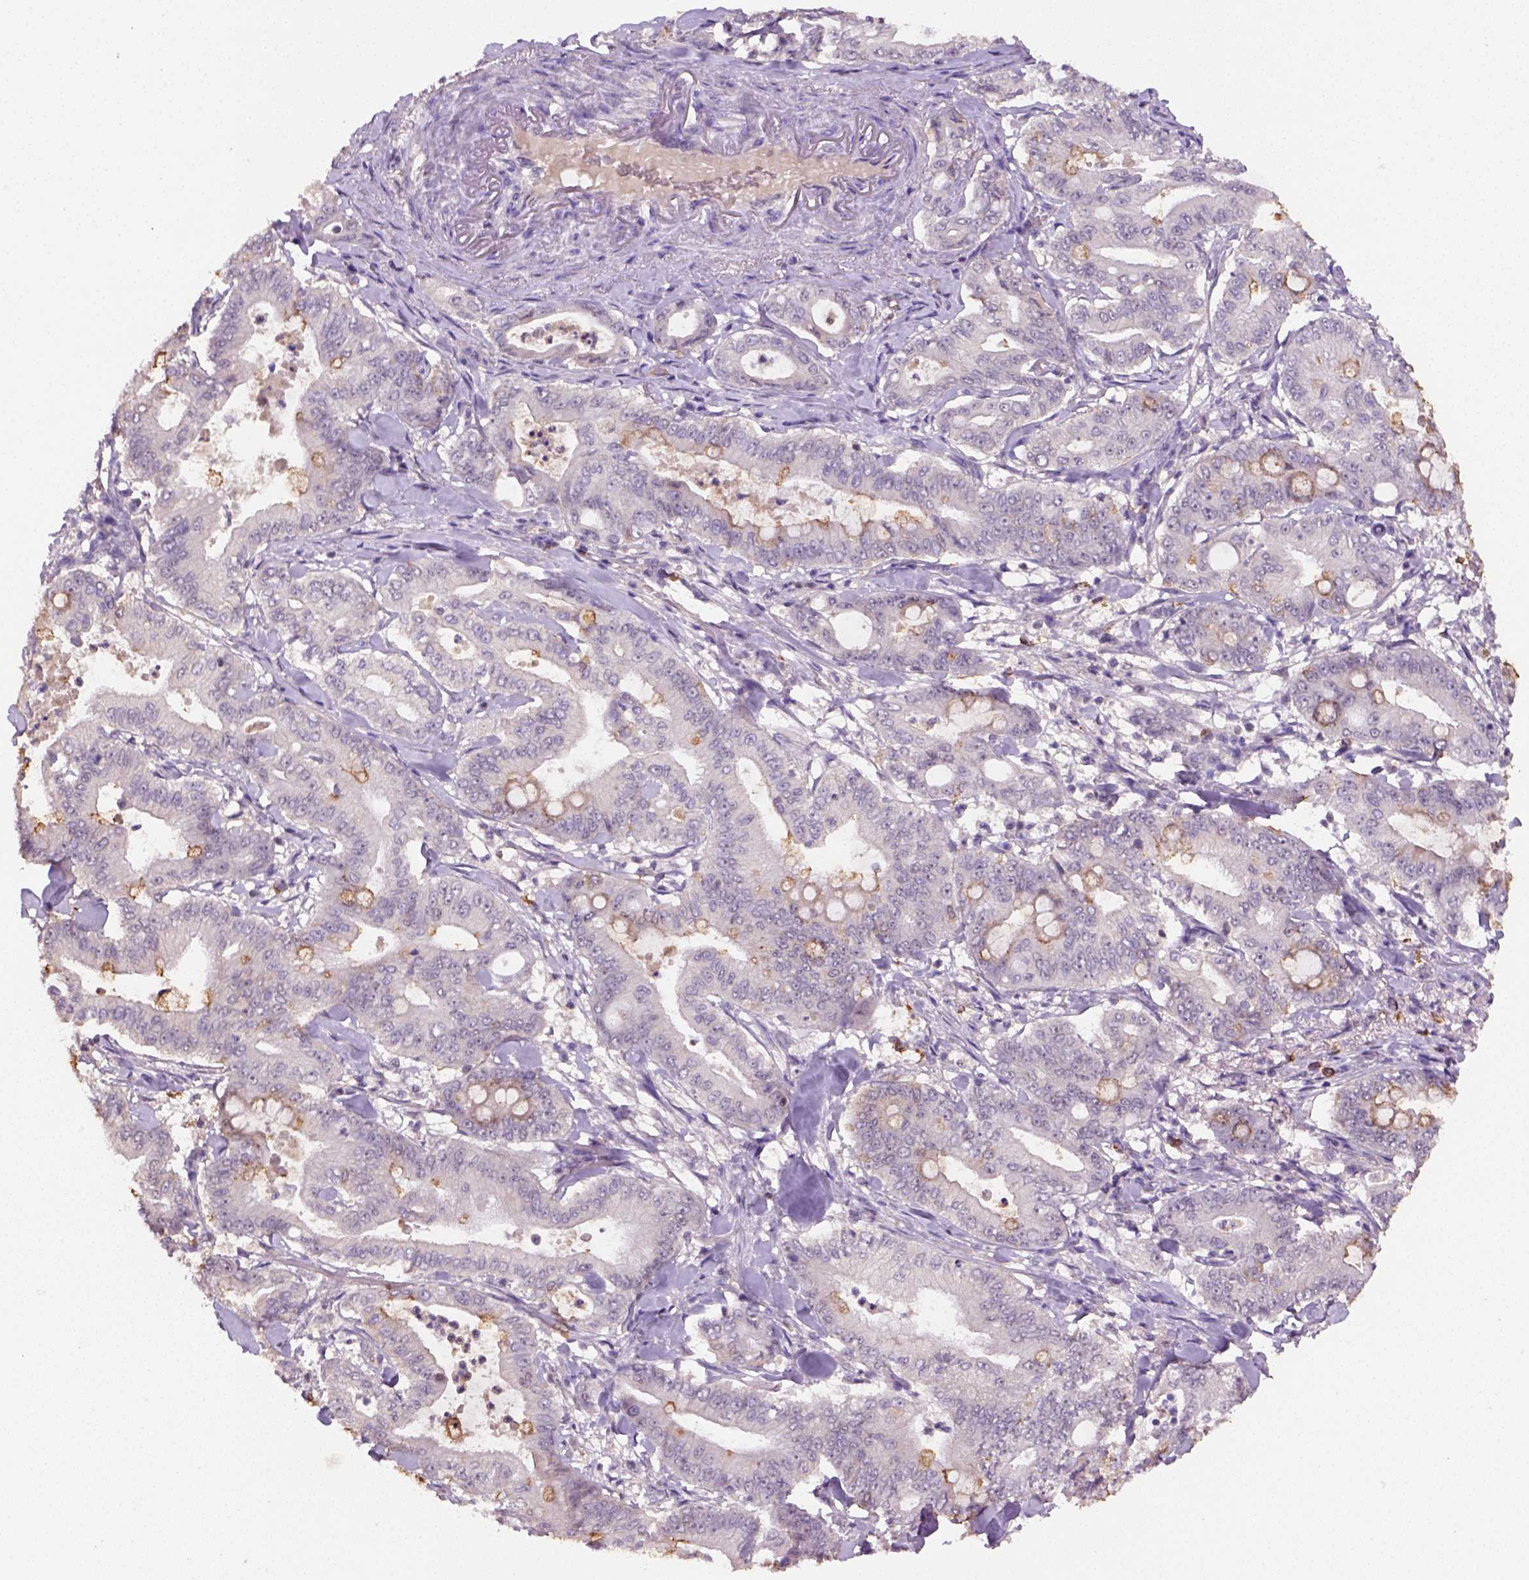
{"staining": {"intensity": "weak", "quantity": "25%-75%", "location": "cytoplasmic/membranous,nuclear"}, "tissue": "pancreatic cancer", "cell_type": "Tumor cells", "image_type": "cancer", "snomed": [{"axis": "morphology", "description": "Adenocarcinoma, NOS"}, {"axis": "topography", "description": "Pancreas"}], "caption": "A high-resolution micrograph shows immunohistochemistry staining of pancreatic adenocarcinoma, which demonstrates weak cytoplasmic/membranous and nuclear expression in about 25%-75% of tumor cells. Nuclei are stained in blue.", "gene": "SCML4", "patient": {"sex": "male", "age": 71}}